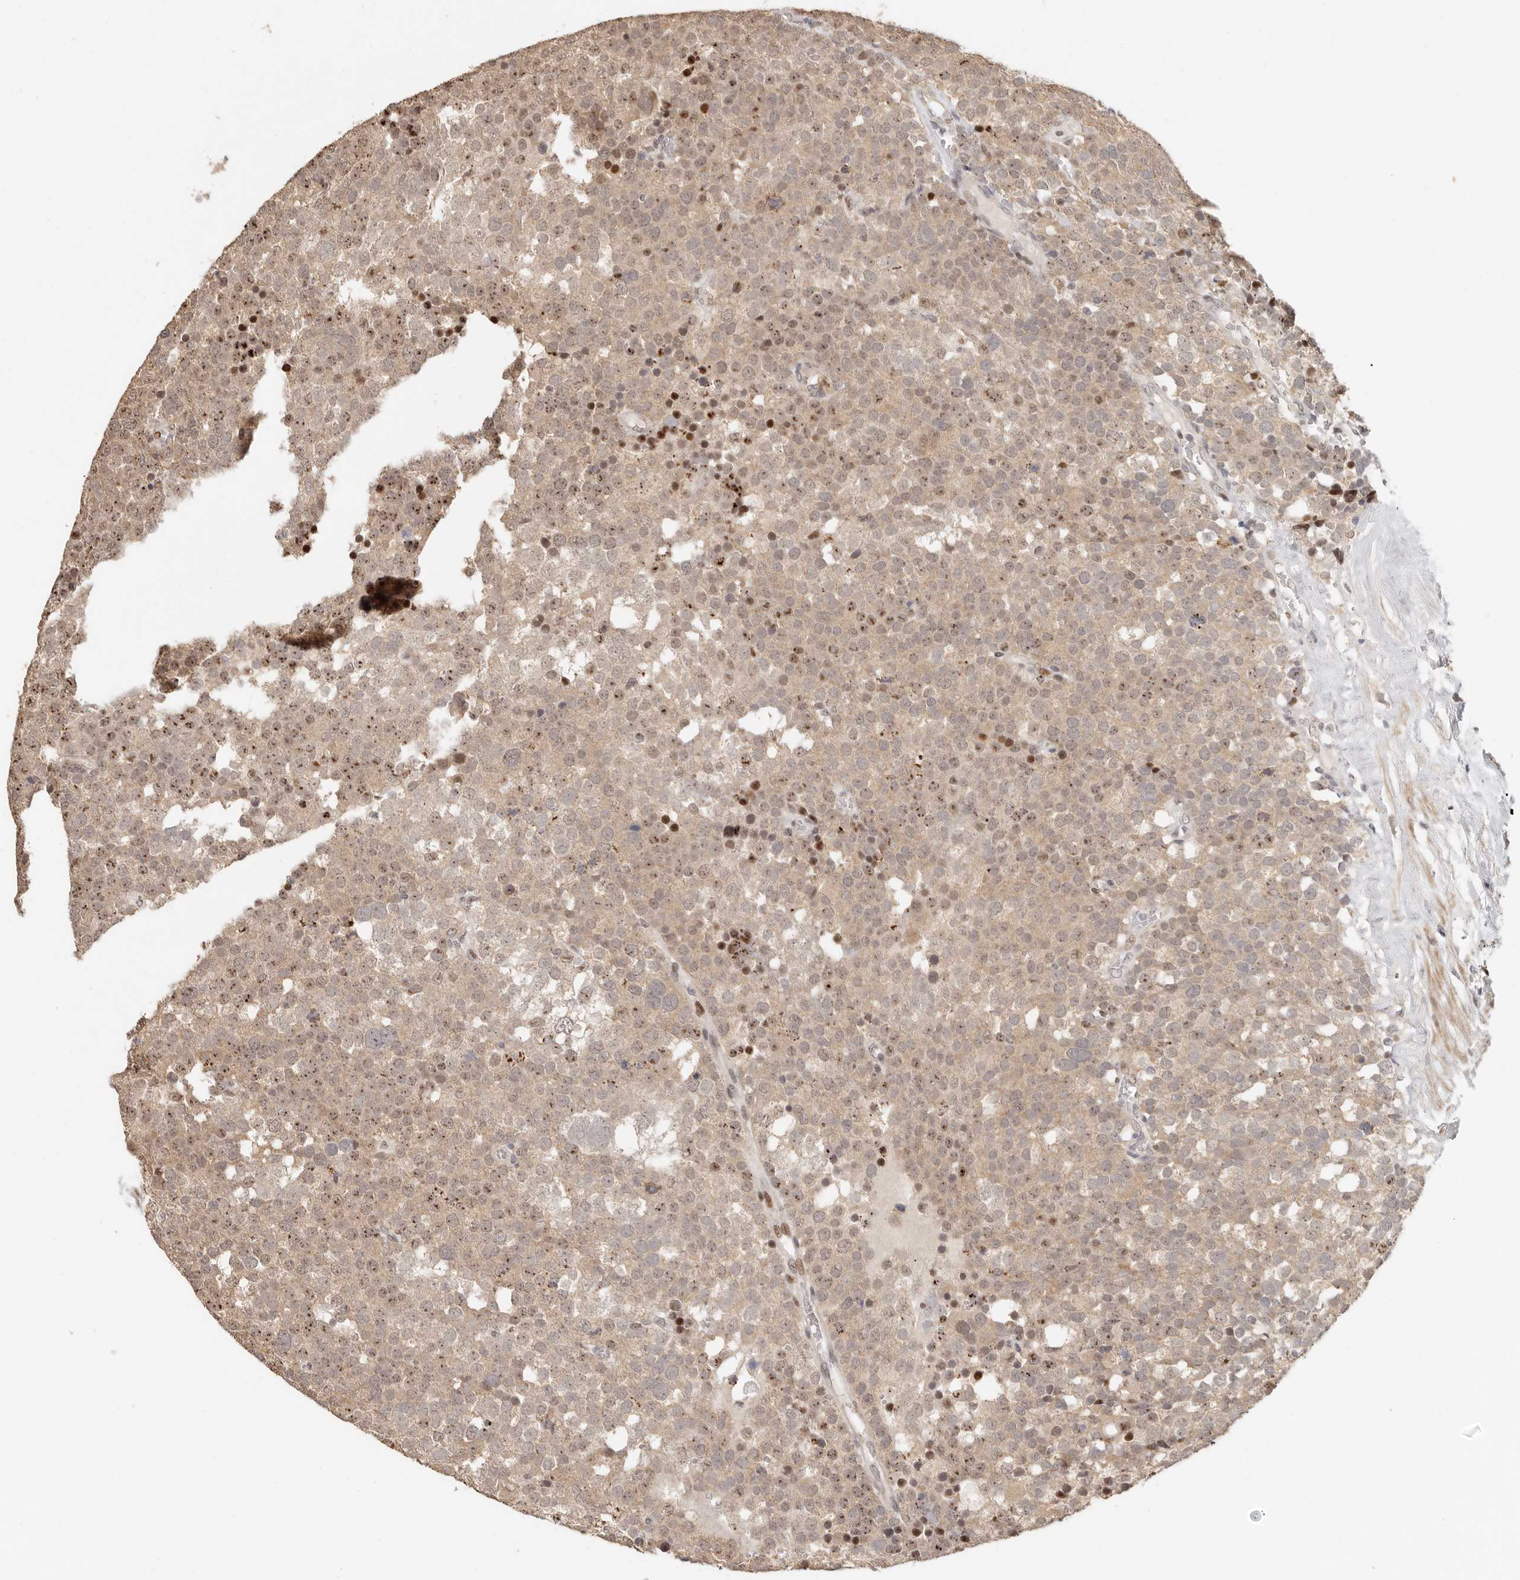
{"staining": {"intensity": "moderate", "quantity": ">75%", "location": "cytoplasmic/membranous,nuclear"}, "tissue": "testis cancer", "cell_type": "Tumor cells", "image_type": "cancer", "snomed": [{"axis": "morphology", "description": "Seminoma, NOS"}, {"axis": "topography", "description": "Testis"}], "caption": "Tumor cells show moderate cytoplasmic/membranous and nuclear expression in about >75% of cells in testis cancer (seminoma).", "gene": "GPBP1L1", "patient": {"sex": "male", "age": 71}}